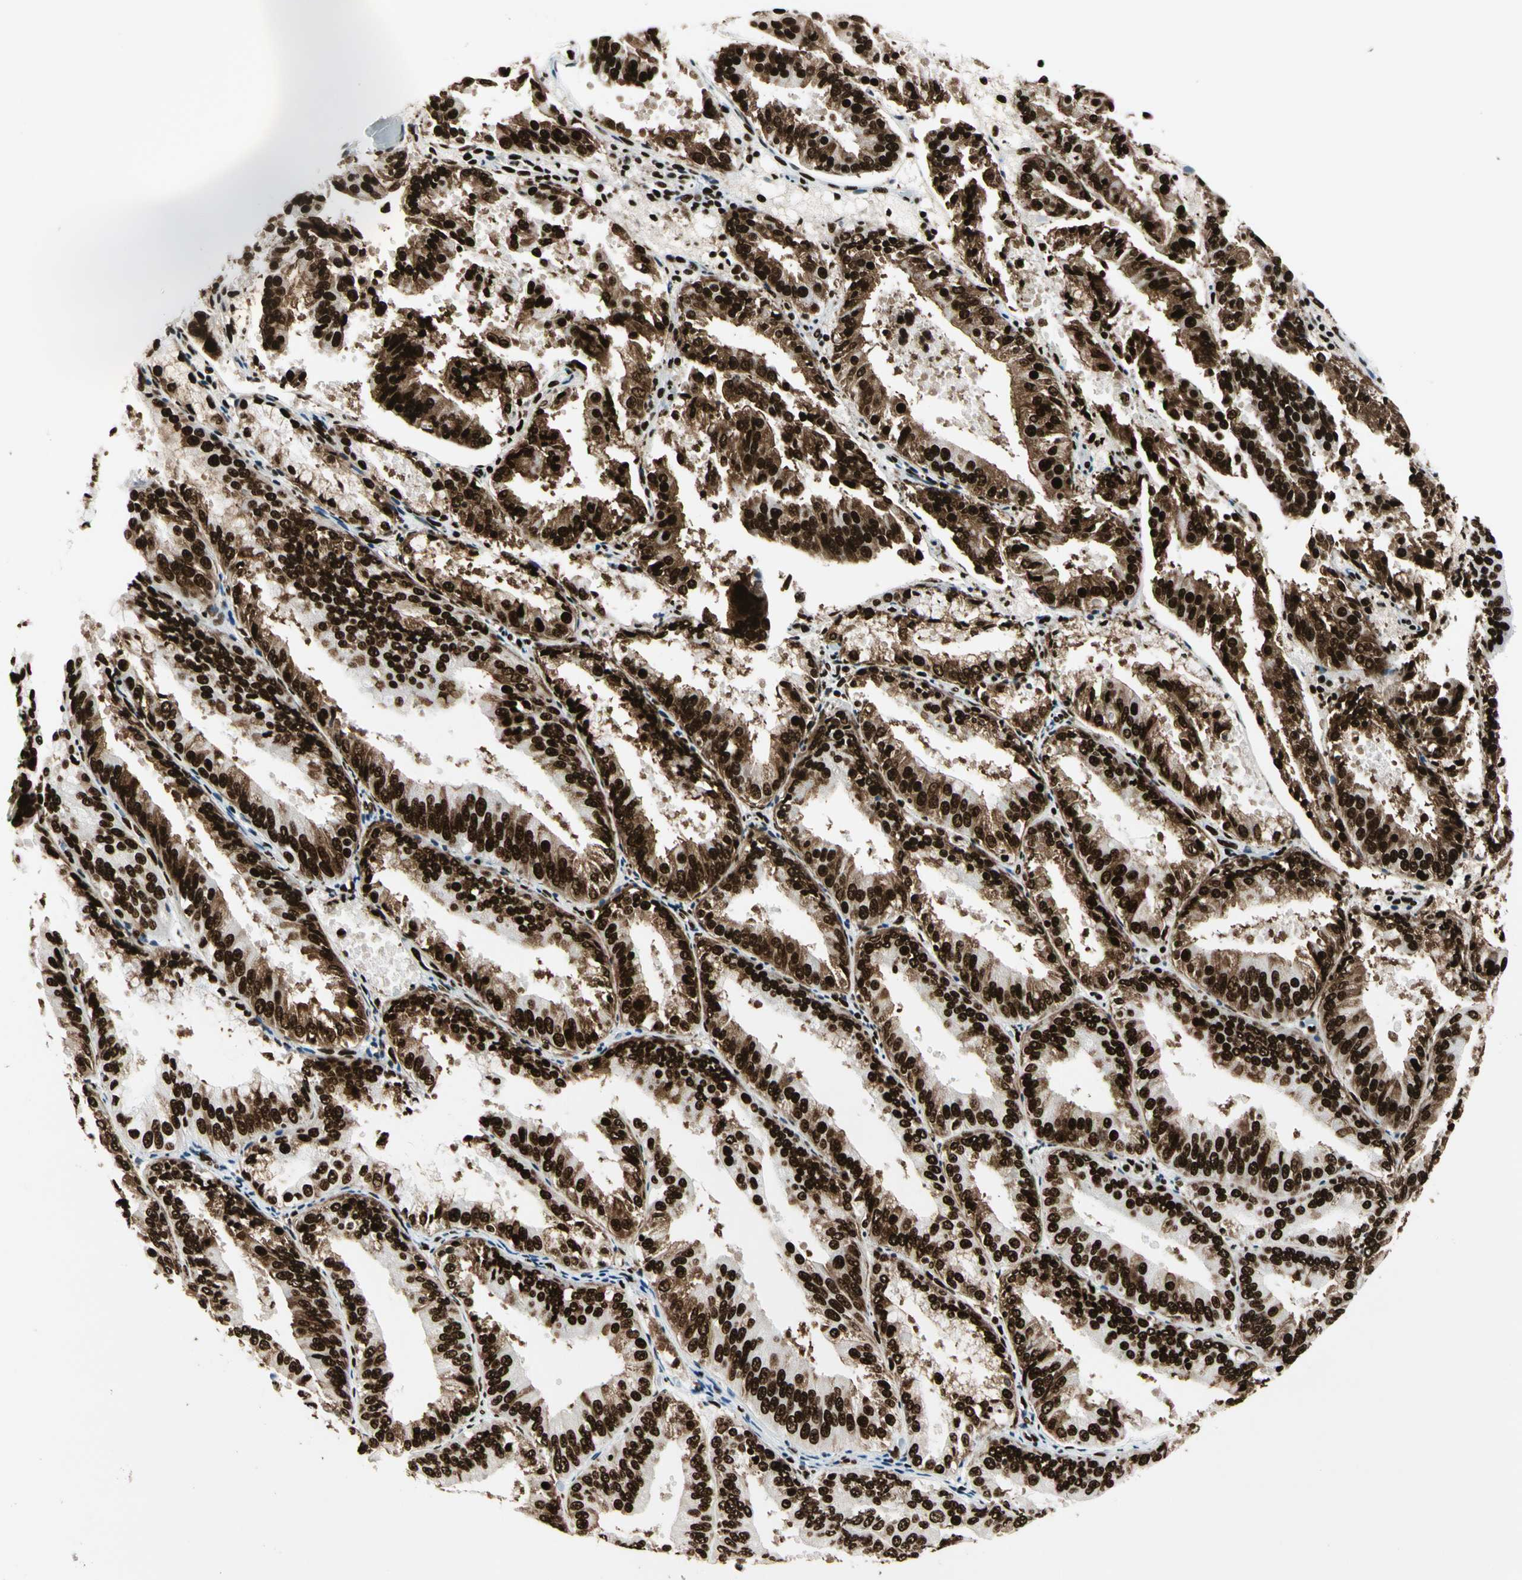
{"staining": {"intensity": "strong", "quantity": ">75%", "location": "cytoplasmic/membranous,nuclear"}, "tissue": "endometrial cancer", "cell_type": "Tumor cells", "image_type": "cancer", "snomed": [{"axis": "morphology", "description": "Adenocarcinoma, NOS"}, {"axis": "topography", "description": "Endometrium"}], "caption": "Endometrial cancer stained with a brown dye exhibits strong cytoplasmic/membranous and nuclear positive staining in approximately >75% of tumor cells.", "gene": "CCAR1", "patient": {"sex": "female", "age": 63}}